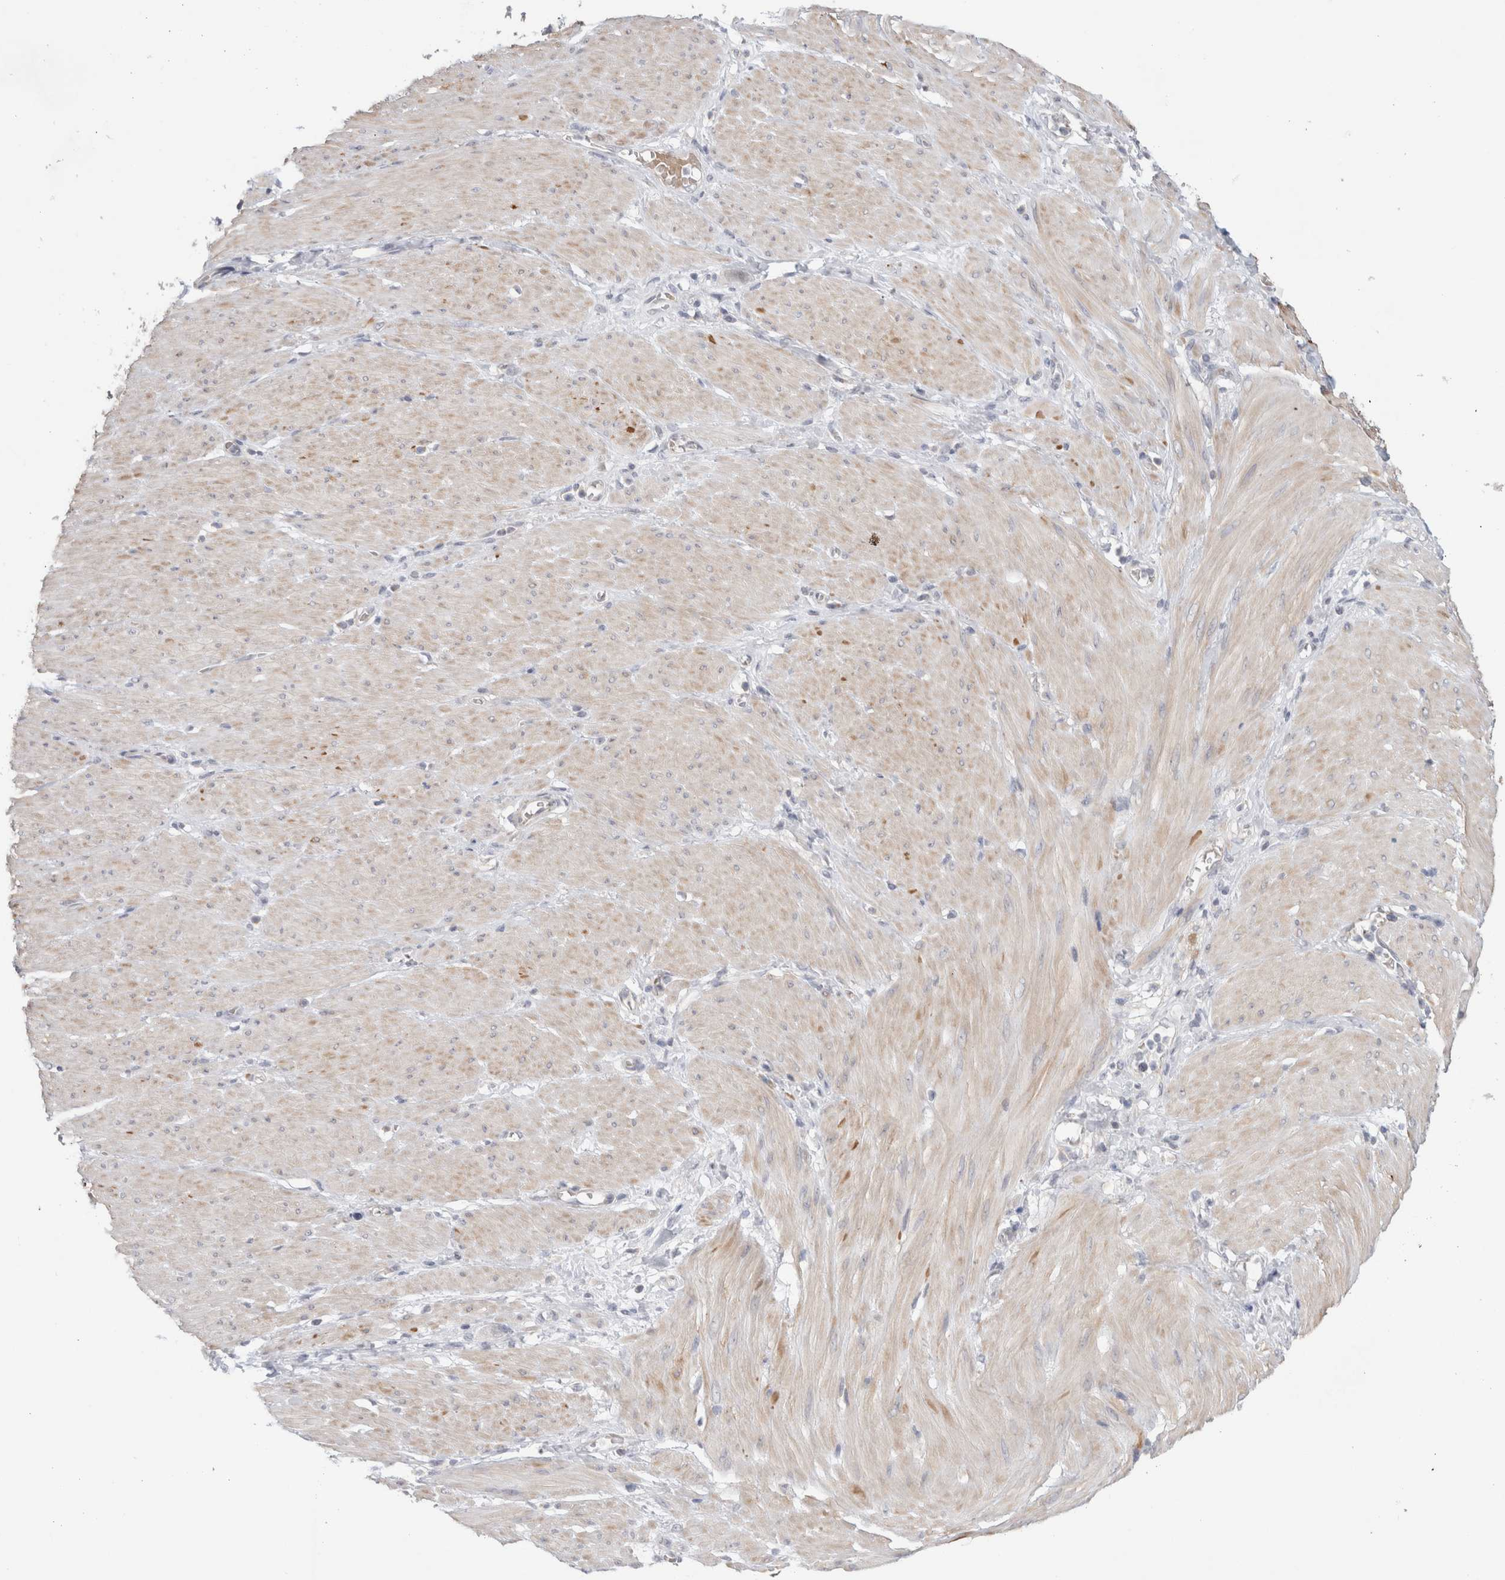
{"staining": {"intensity": "negative", "quantity": "none", "location": "none"}, "tissue": "stomach cancer", "cell_type": "Tumor cells", "image_type": "cancer", "snomed": [{"axis": "morphology", "description": "Adenocarcinoma, NOS"}, {"axis": "topography", "description": "Stomach"}, {"axis": "topography", "description": "Stomach, lower"}], "caption": "A photomicrograph of adenocarcinoma (stomach) stained for a protein shows no brown staining in tumor cells.", "gene": "NDOR1", "patient": {"sex": "female", "age": 48}}